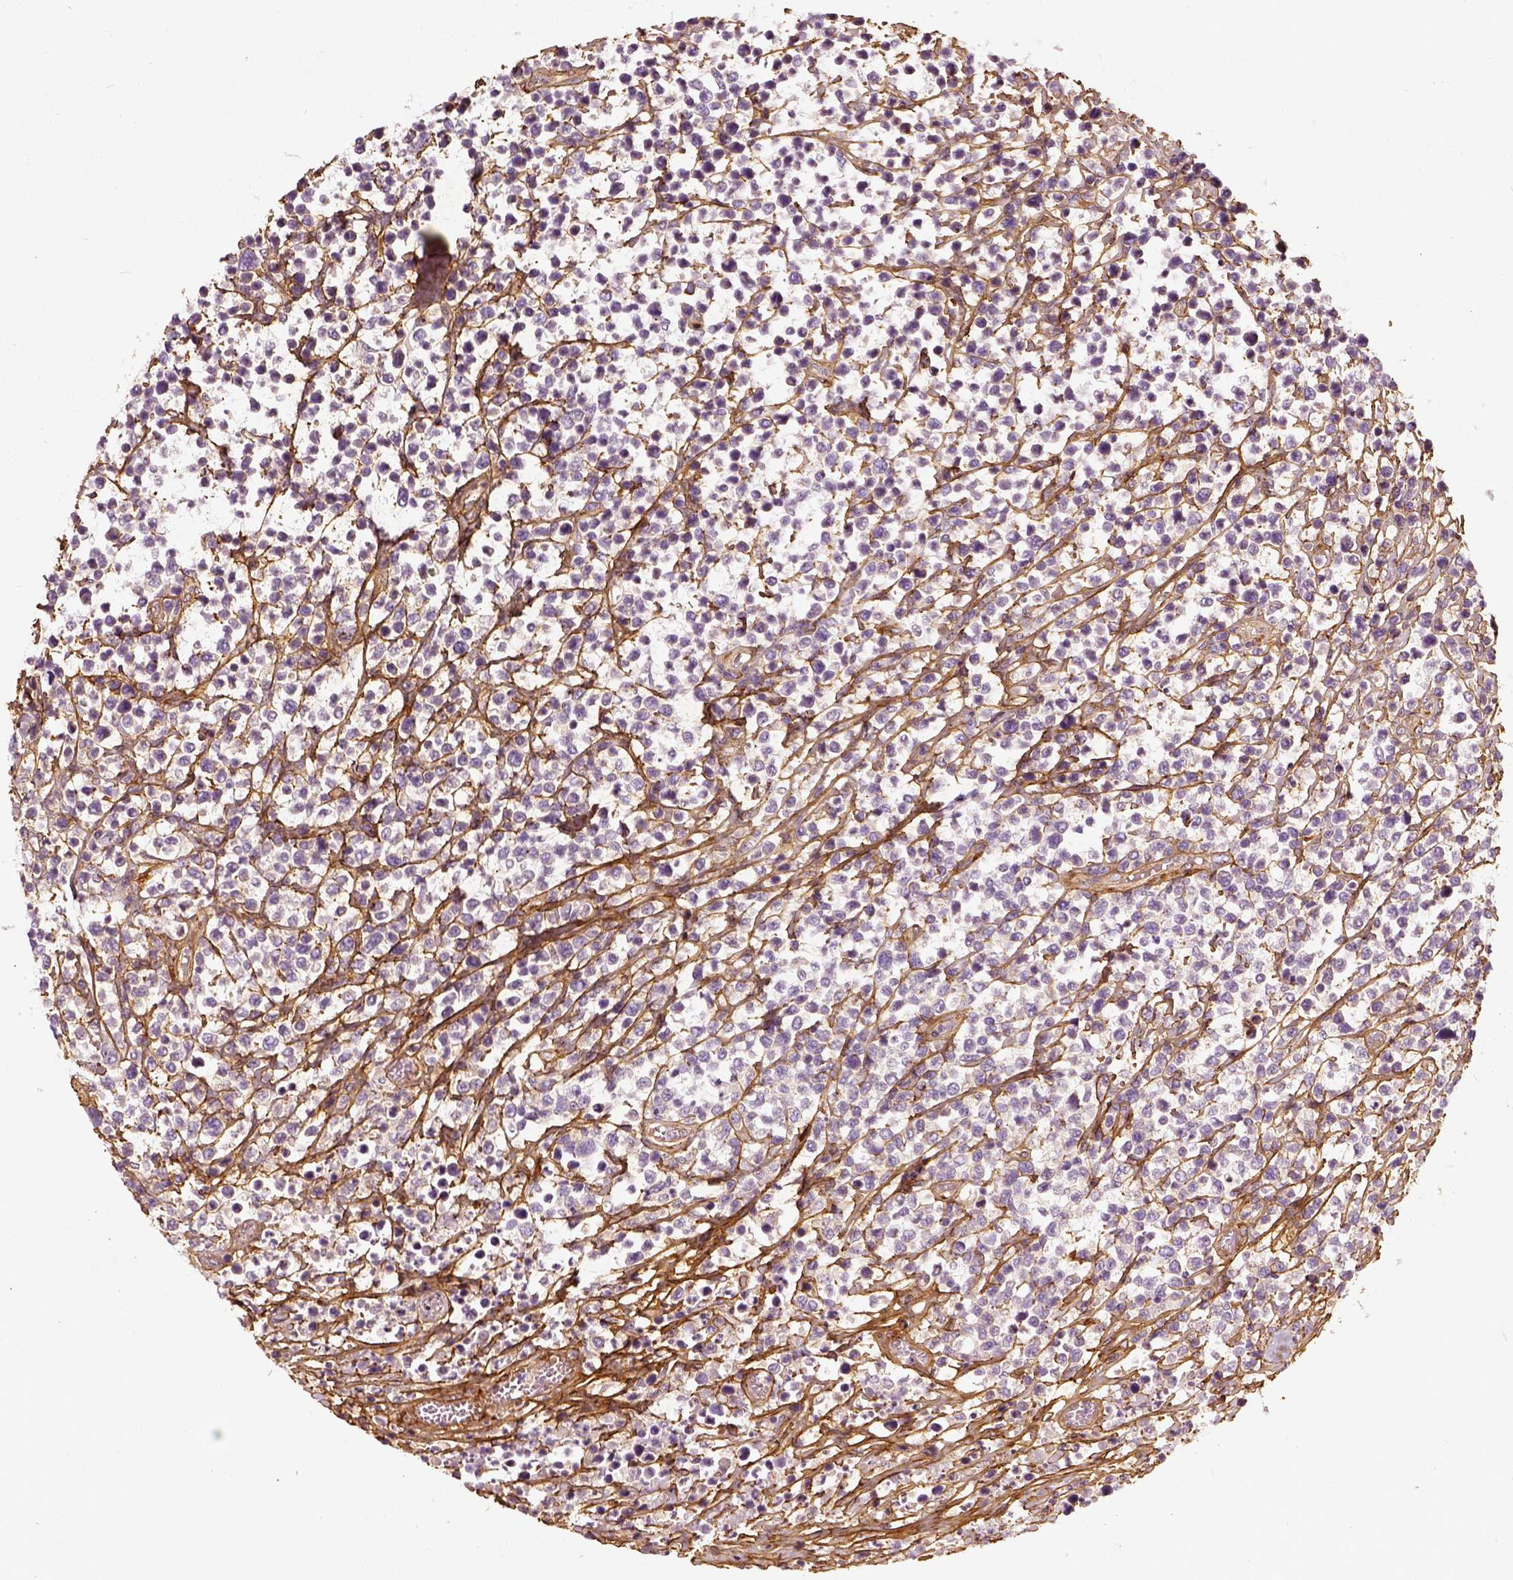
{"staining": {"intensity": "negative", "quantity": "none", "location": "none"}, "tissue": "lymphoma", "cell_type": "Tumor cells", "image_type": "cancer", "snomed": [{"axis": "morphology", "description": "Malignant lymphoma, non-Hodgkin's type, High grade"}, {"axis": "topography", "description": "Soft tissue"}], "caption": "IHC image of neoplastic tissue: malignant lymphoma, non-Hodgkin's type (high-grade) stained with DAB (3,3'-diaminobenzidine) displays no significant protein positivity in tumor cells.", "gene": "COL6A2", "patient": {"sex": "female", "age": 56}}